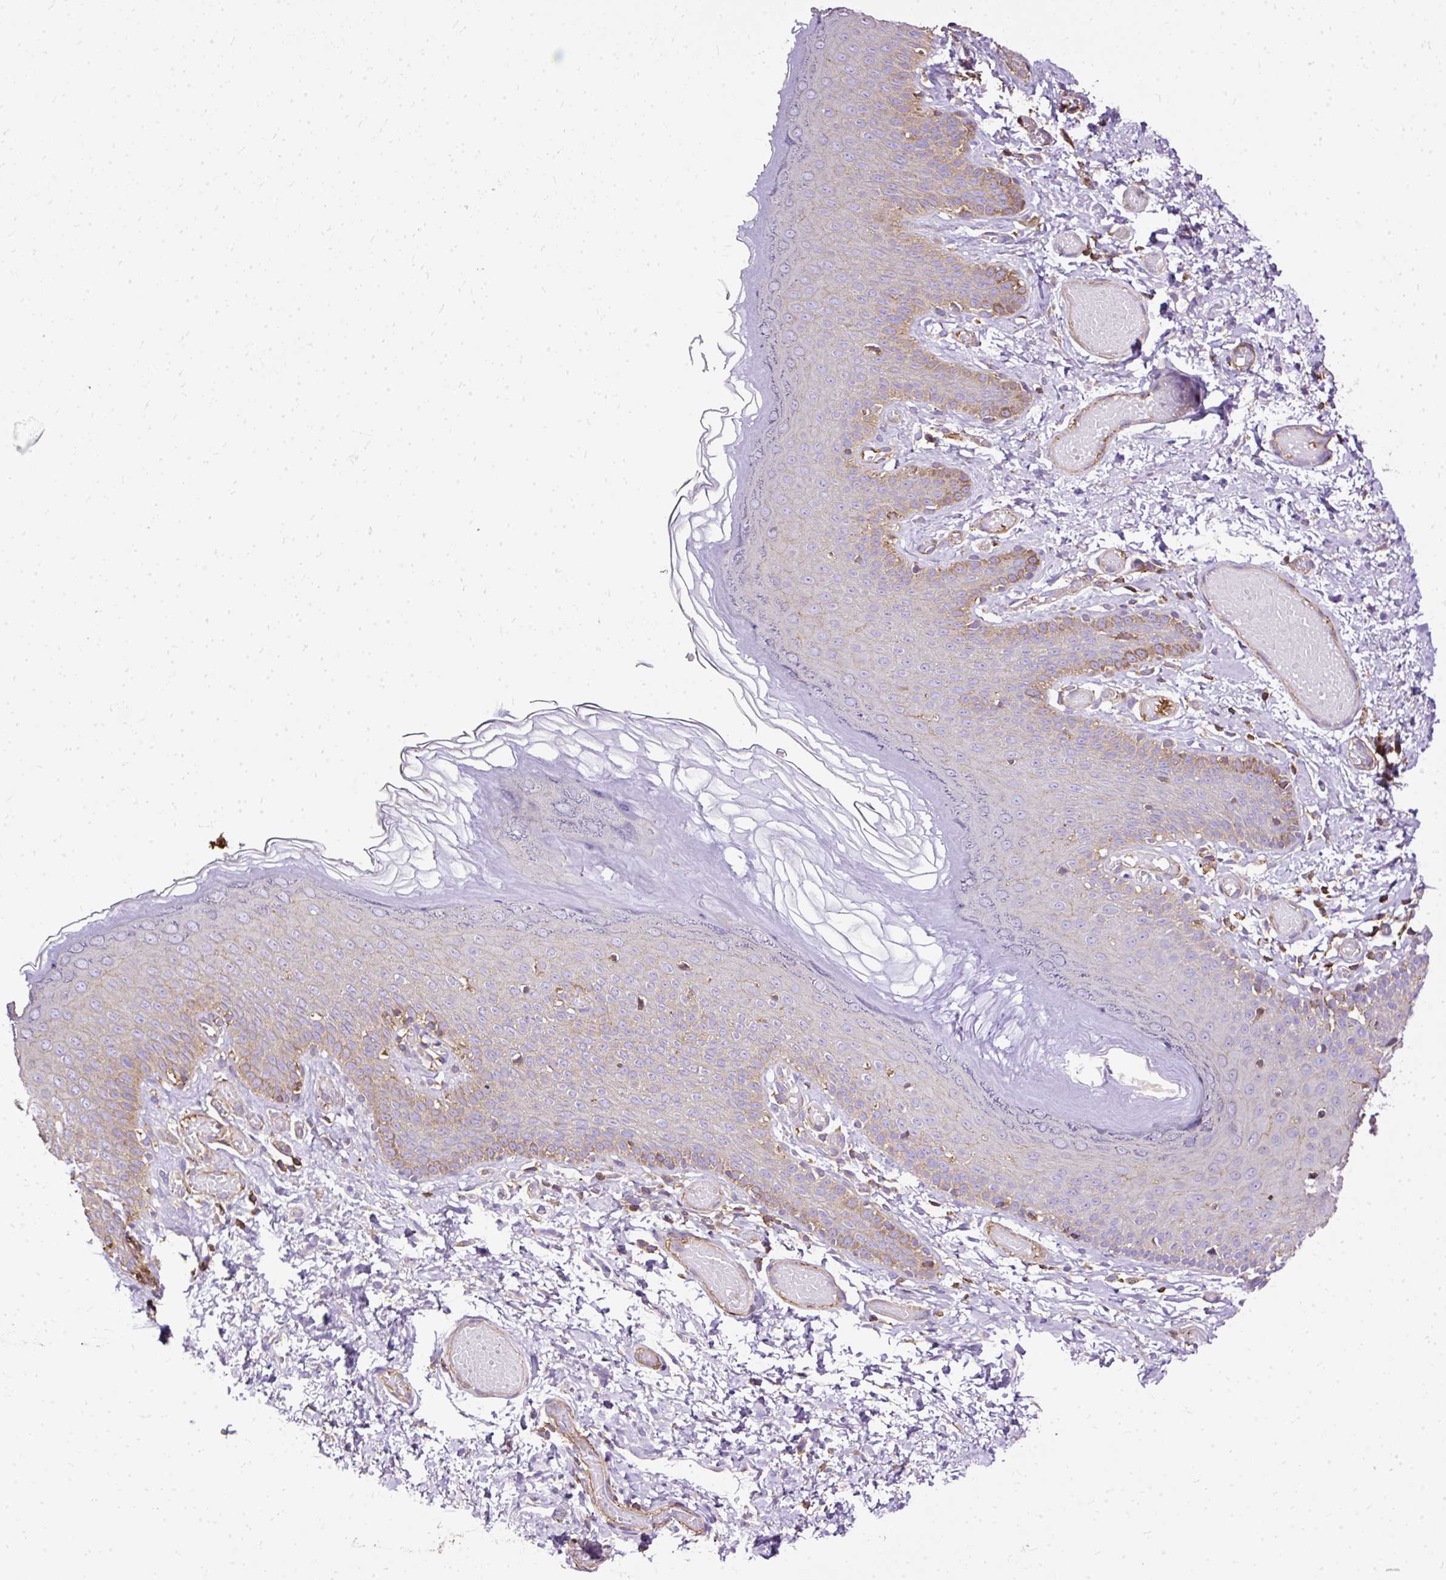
{"staining": {"intensity": "moderate", "quantity": "<25%", "location": "cytoplasmic/membranous"}, "tissue": "skin", "cell_type": "Epidermal cells", "image_type": "normal", "snomed": [{"axis": "morphology", "description": "Normal tissue, NOS"}, {"axis": "topography", "description": "Anal"}], "caption": "Protein expression analysis of unremarkable human skin reveals moderate cytoplasmic/membranous staining in about <25% of epidermal cells. (DAB IHC with brightfield microscopy, high magnification).", "gene": "KLHL11", "patient": {"sex": "female", "age": 40}}